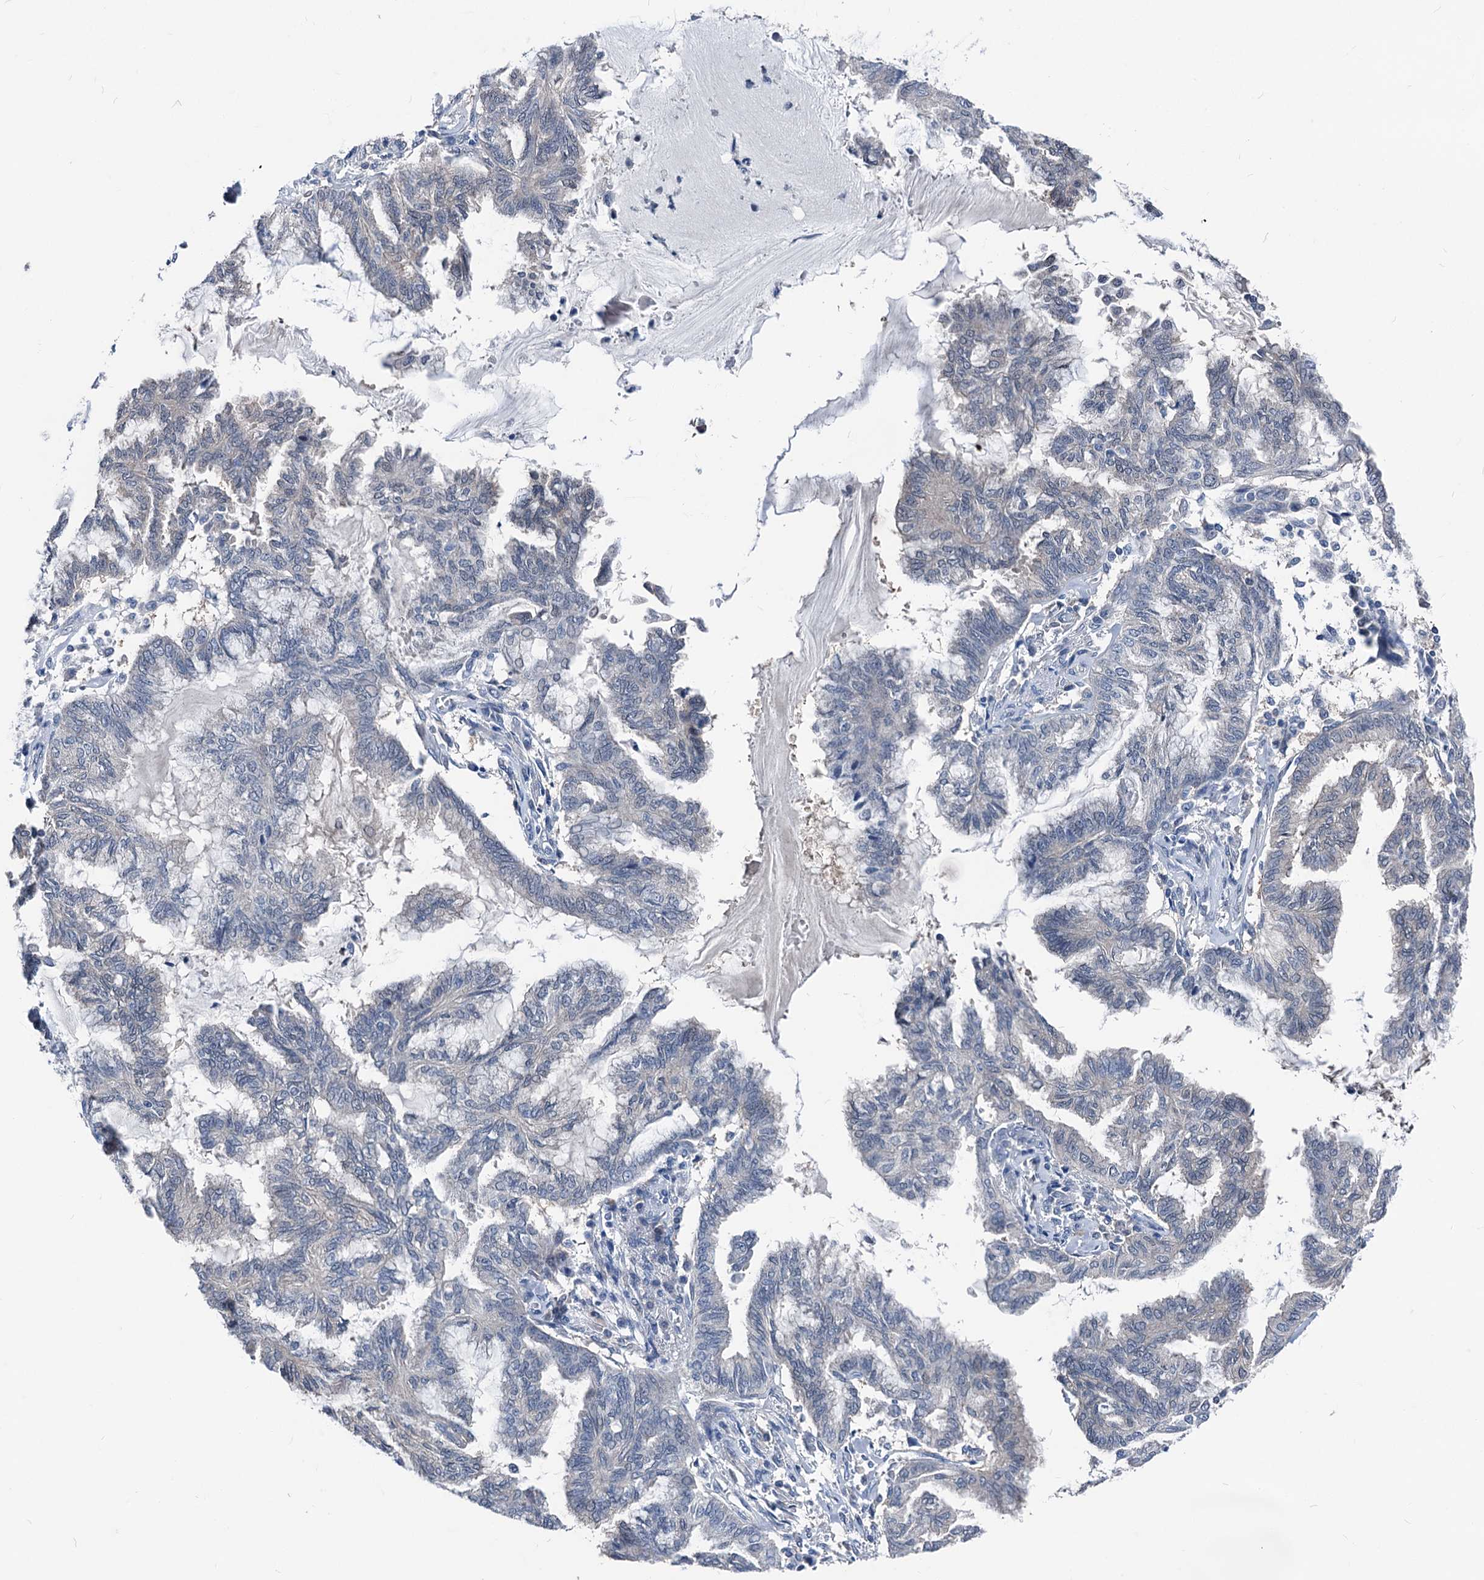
{"staining": {"intensity": "negative", "quantity": "none", "location": "none"}, "tissue": "endometrial cancer", "cell_type": "Tumor cells", "image_type": "cancer", "snomed": [{"axis": "morphology", "description": "Adenocarcinoma, NOS"}, {"axis": "topography", "description": "Endometrium"}], "caption": "This is an IHC photomicrograph of endometrial adenocarcinoma. There is no staining in tumor cells.", "gene": "GLO1", "patient": {"sex": "female", "age": 86}}